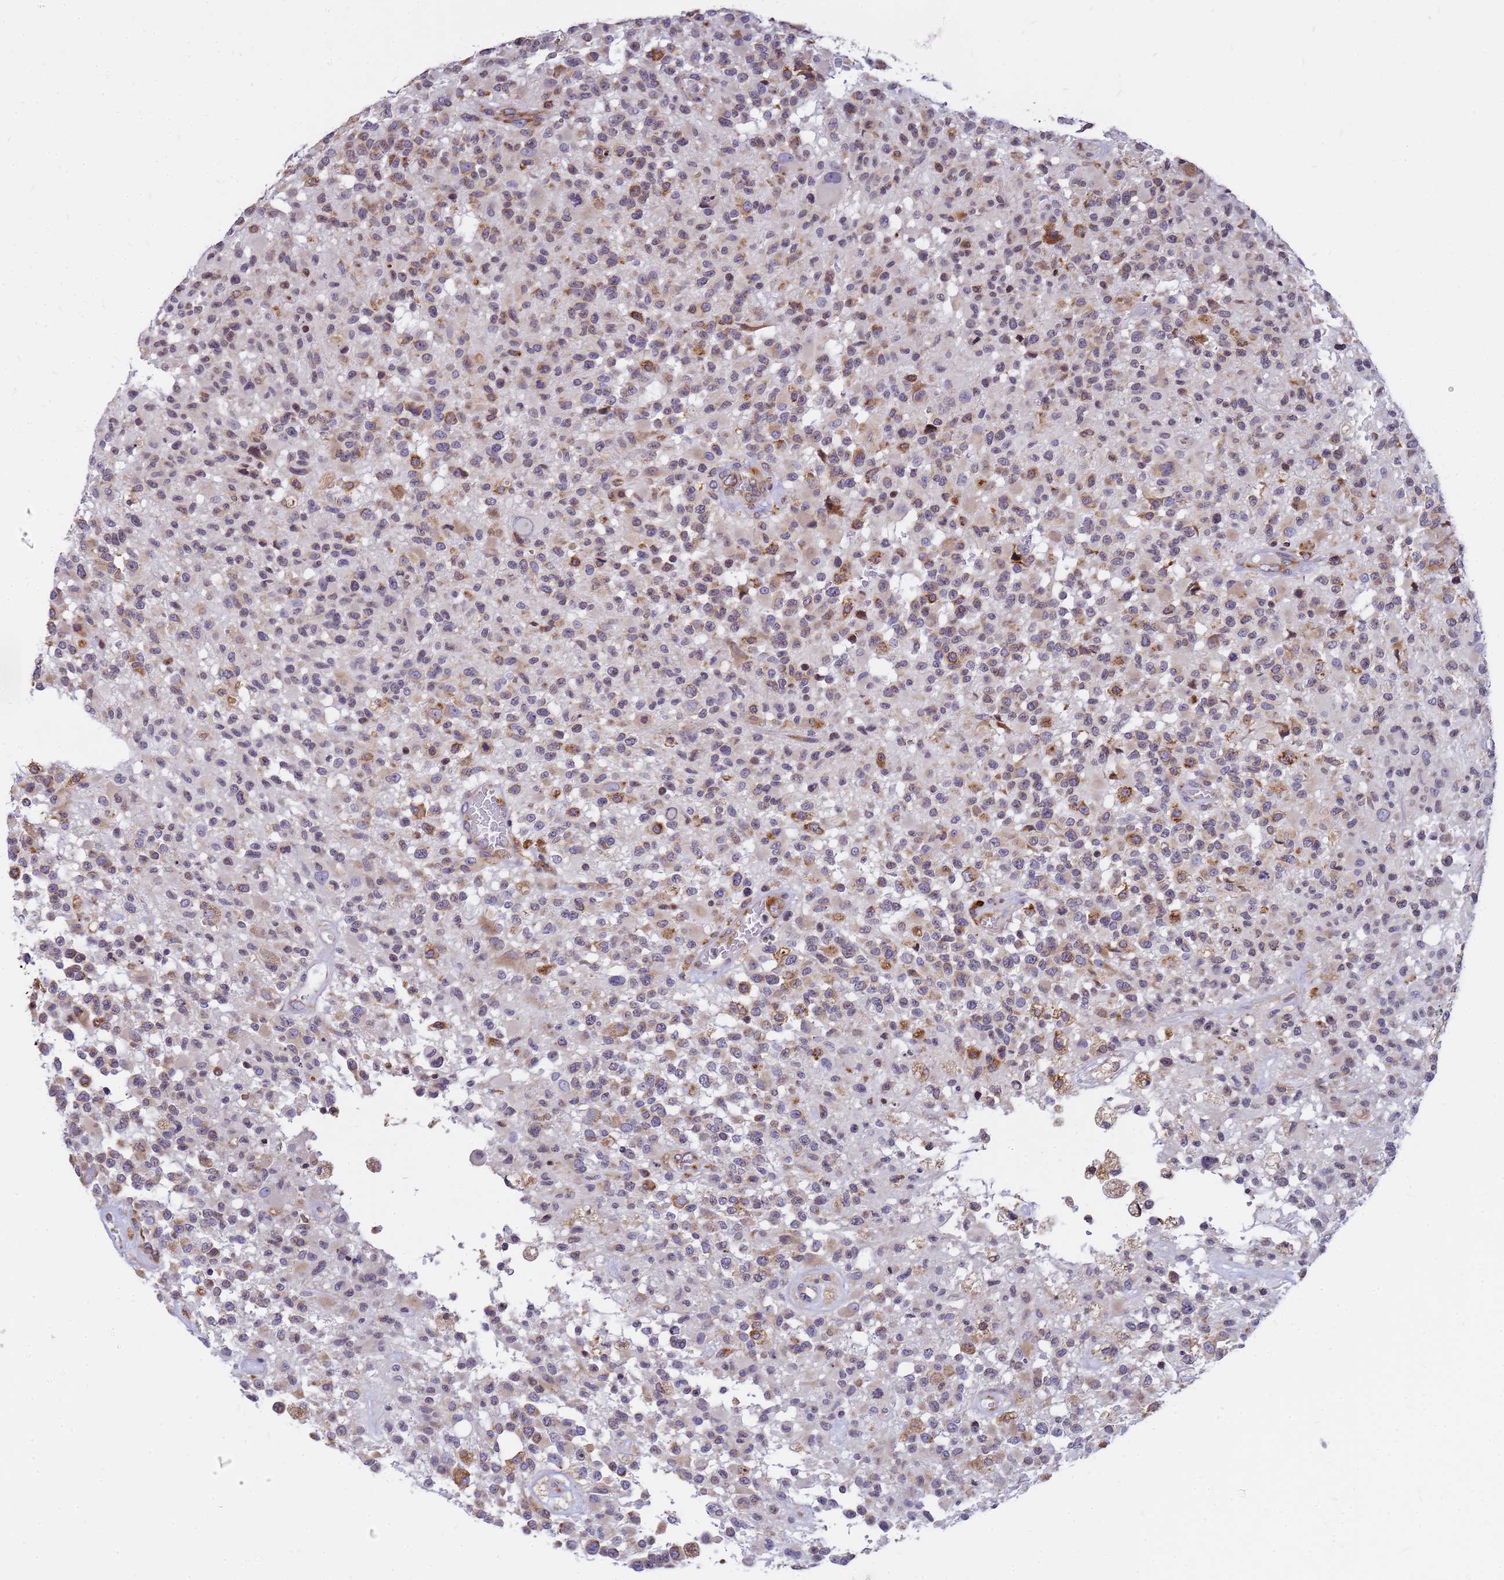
{"staining": {"intensity": "moderate", "quantity": "25%-75%", "location": "cytoplasmic/membranous"}, "tissue": "glioma", "cell_type": "Tumor cells", "image_type": "cancer", "snomed": [{"axis": "morphology", "description": "Glioma, malignant, High grade"}, {"axis": "morphology", "description": "Glioblastoma, NOS"}, {"axis": "topography", "description": "Brain"}], "caption": "Immunohistochemical staining of human glioblastoma exhibits moderate cytoplasmic/membranous protein staining in about 25%-75% of tumor cells.", "gene": "SSR4", "patient": {"sex": "male", "age": 60}}